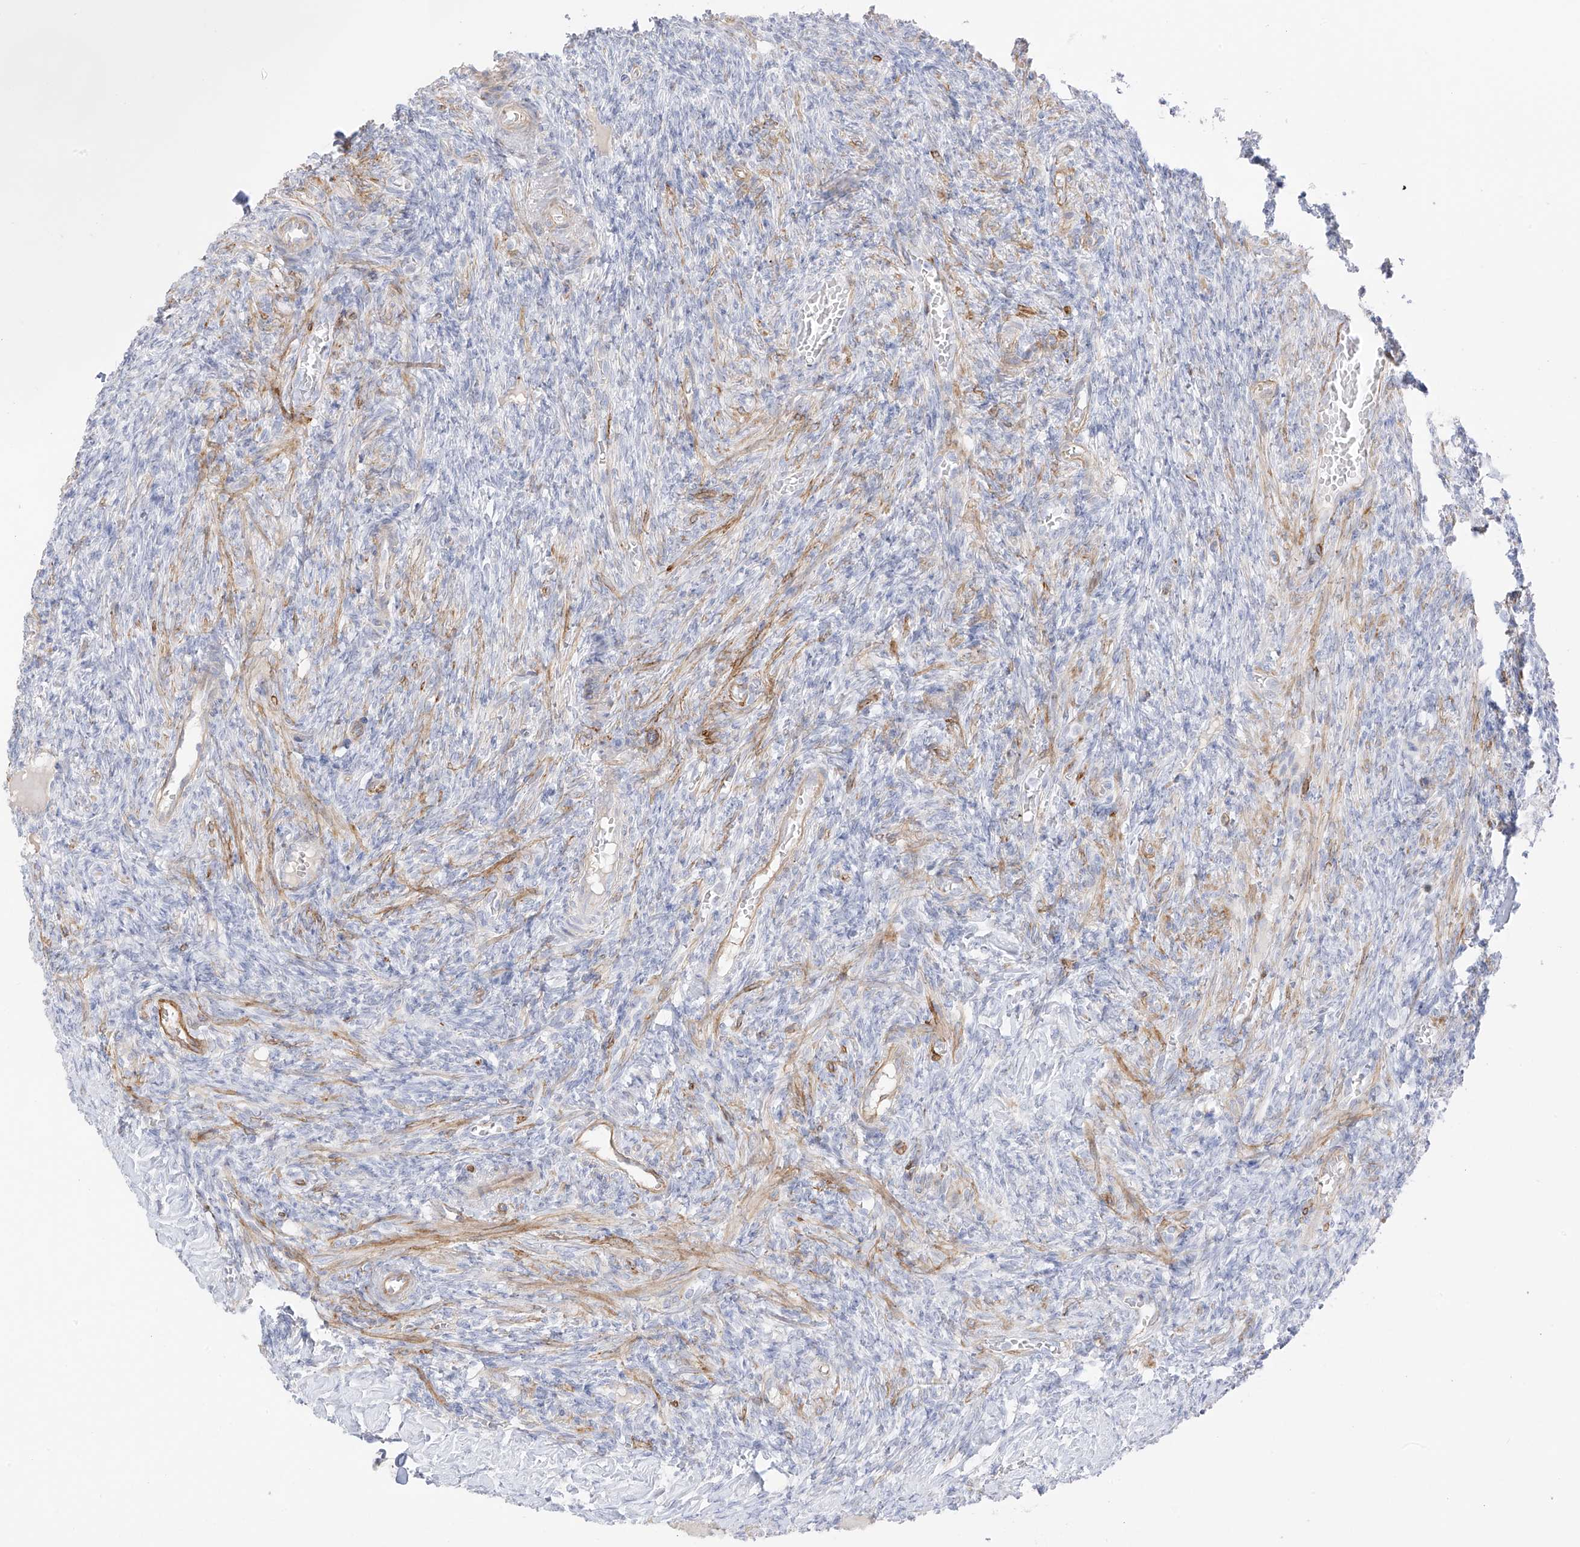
{"staining": {"intensity": "negative", "quantity": "none", "location": "none"}, "tissue": "ovary", "cell_type": "Ovarian stroma cells", "image_type": "normal", "snomed": [{"axis": "morphology", "description": "Normal tissue, NOS"}, {"axis": "topography", "description": "Ovary"}], "caption": "An immunohistochemistry (IHC) micrograph of unremarkable ovary is shown. There is no staining in ovarian stroma cells of ovary.", "gene": "C11orf87", "patient": {"sex": "female", "age": 27}}